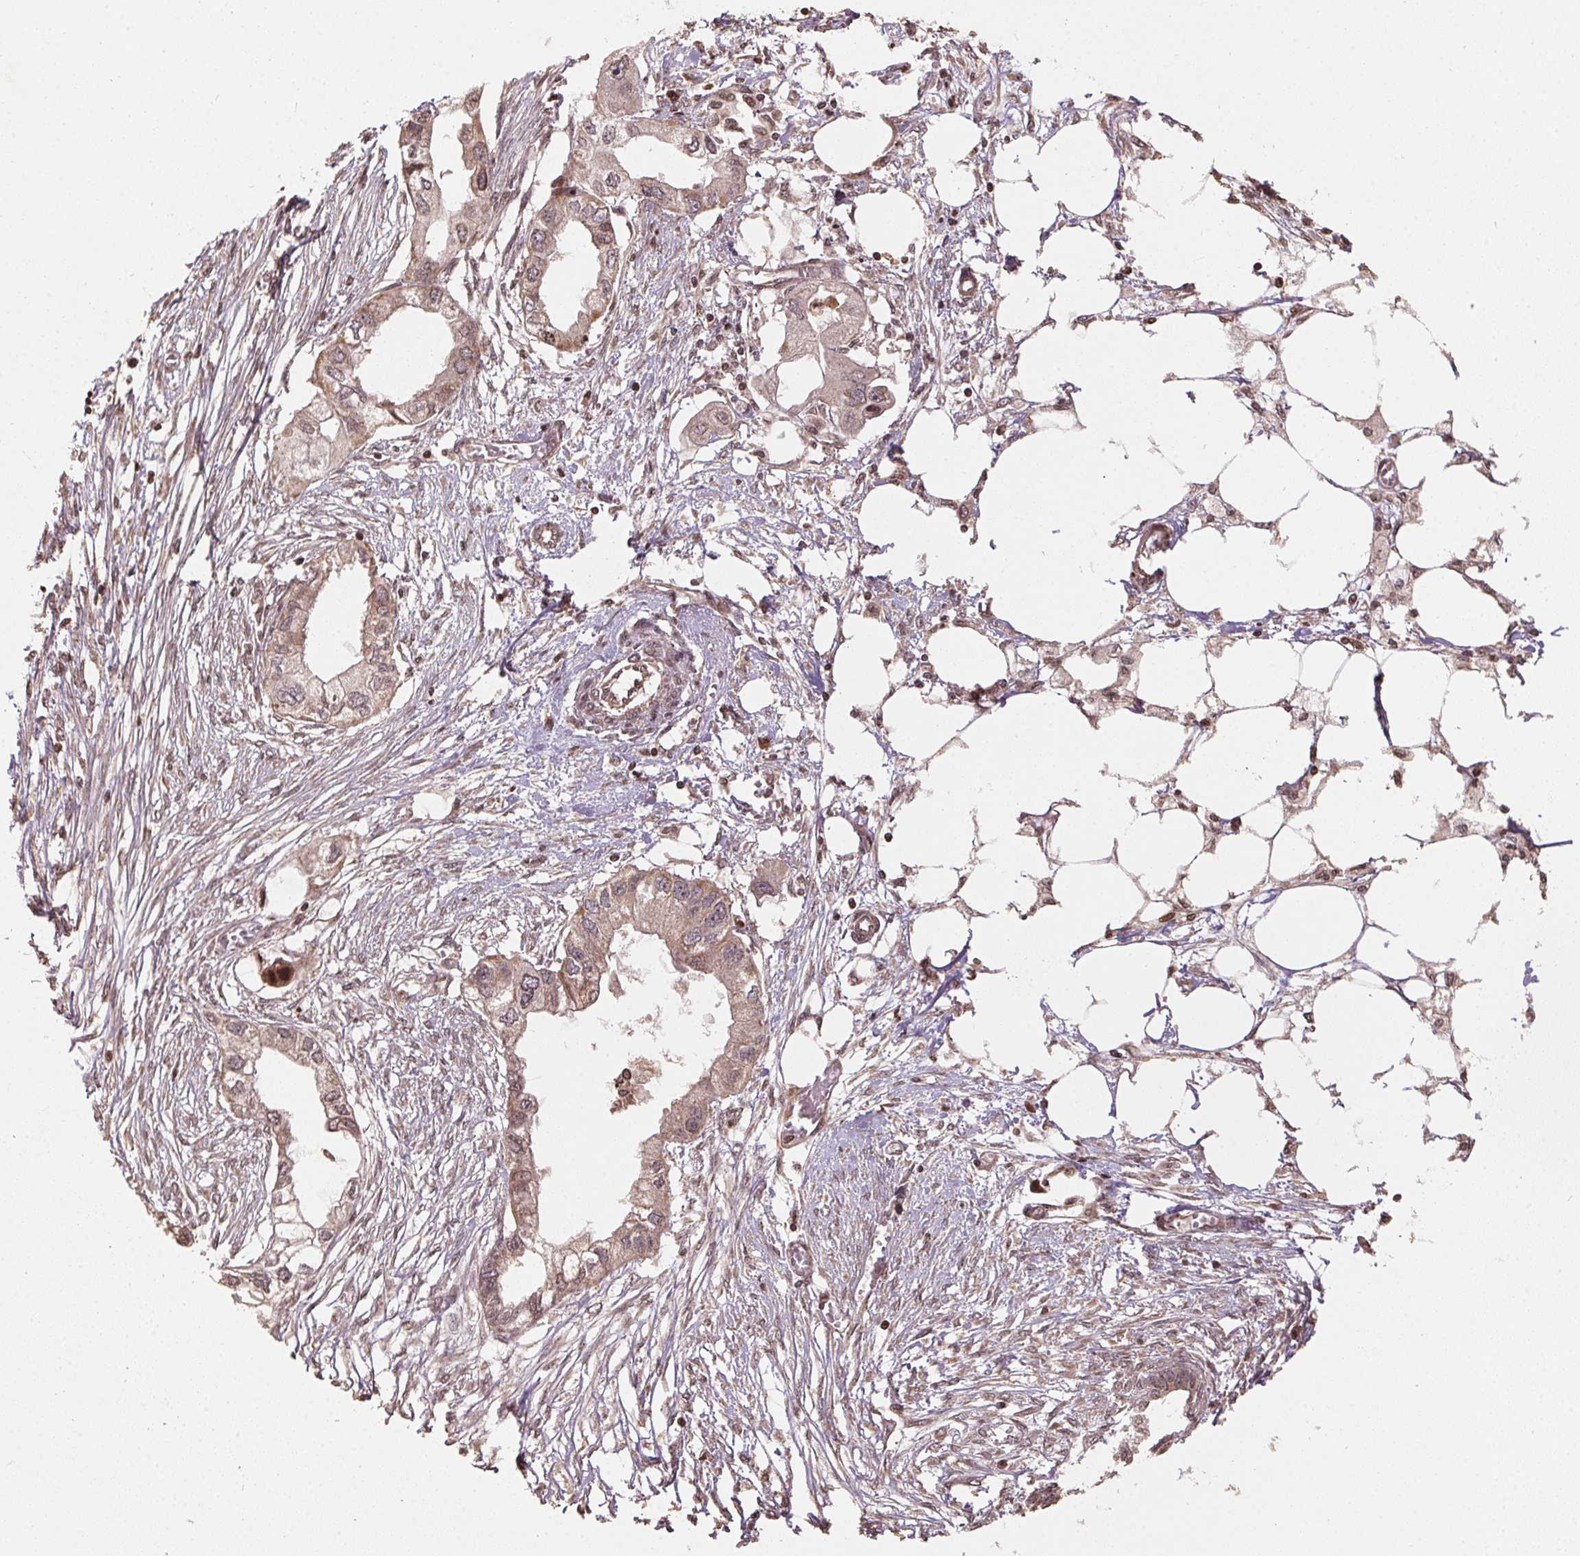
{"staining": {"intensity": "weak", "quantity": ">75%", "location": "cytoplasmic/membranous"}, "tissue": "endometrial cancer", "cell_type": "Tumor cells", "image_type": "cancer", "snomed": [{"axis": "morphology", "description": "Adenocarcinoma, NOS"}, {"axis": "morphology", "description": "Adenocarcinoma, metastatic, NOS"}, {"axis": "topography", "description": "Adipose tissue"}, {"axis": "topography", "description": "Endometrium"}], "caption": "Protein expression by immunohistochemistry (IHC) reveals weak cytoplasmic/membranous positivity in approximately >75% of tumor cells in endometrial adenocarcinoma.", "gene": "SPRED2", "patient": {"sex": "female", "age": 67}}